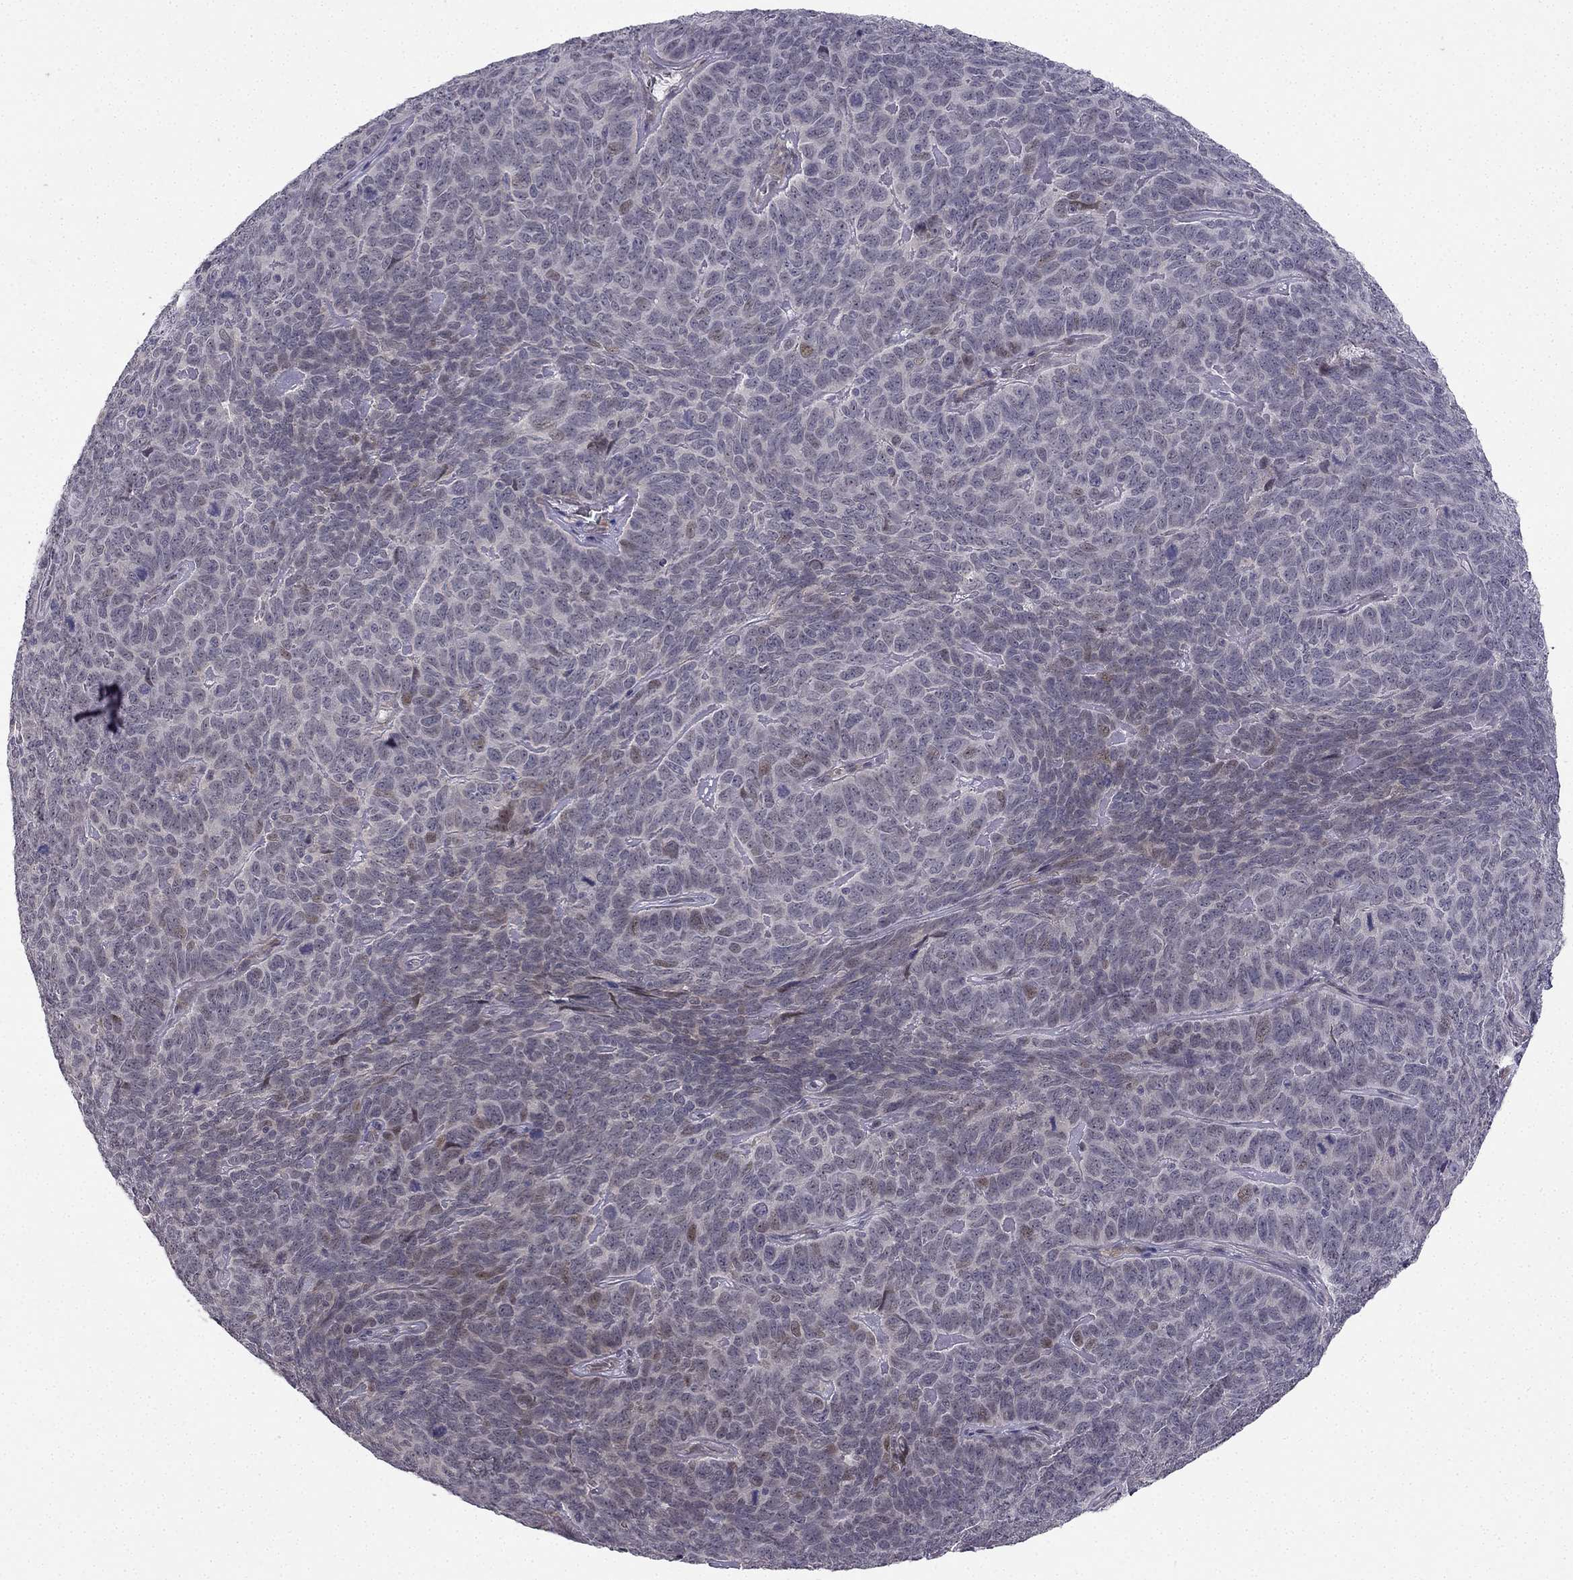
{"staining": {"intensity": "moderate", "quantity": "<25%", "location": "nuclear"}, "tissue": "skin cancer", "cell_type": "Tumor cells", "image_type": "cancer", "snomed": [{"axis": "morphology", "description": "Squamous cell carcinoma, NOS"}, {"axis": "topography", "description": "Skin"}, {"axis": "topography", "description": "Anal"}], "caption": "Moderate nuclear positivity for a protein is appreciated in about <25% of tumor cells of squamous cell carcinoma (skin) using immunohistochemistry (IHC).", "gene": "CHST8", "patient": {"sex": "female", "age": 51}}